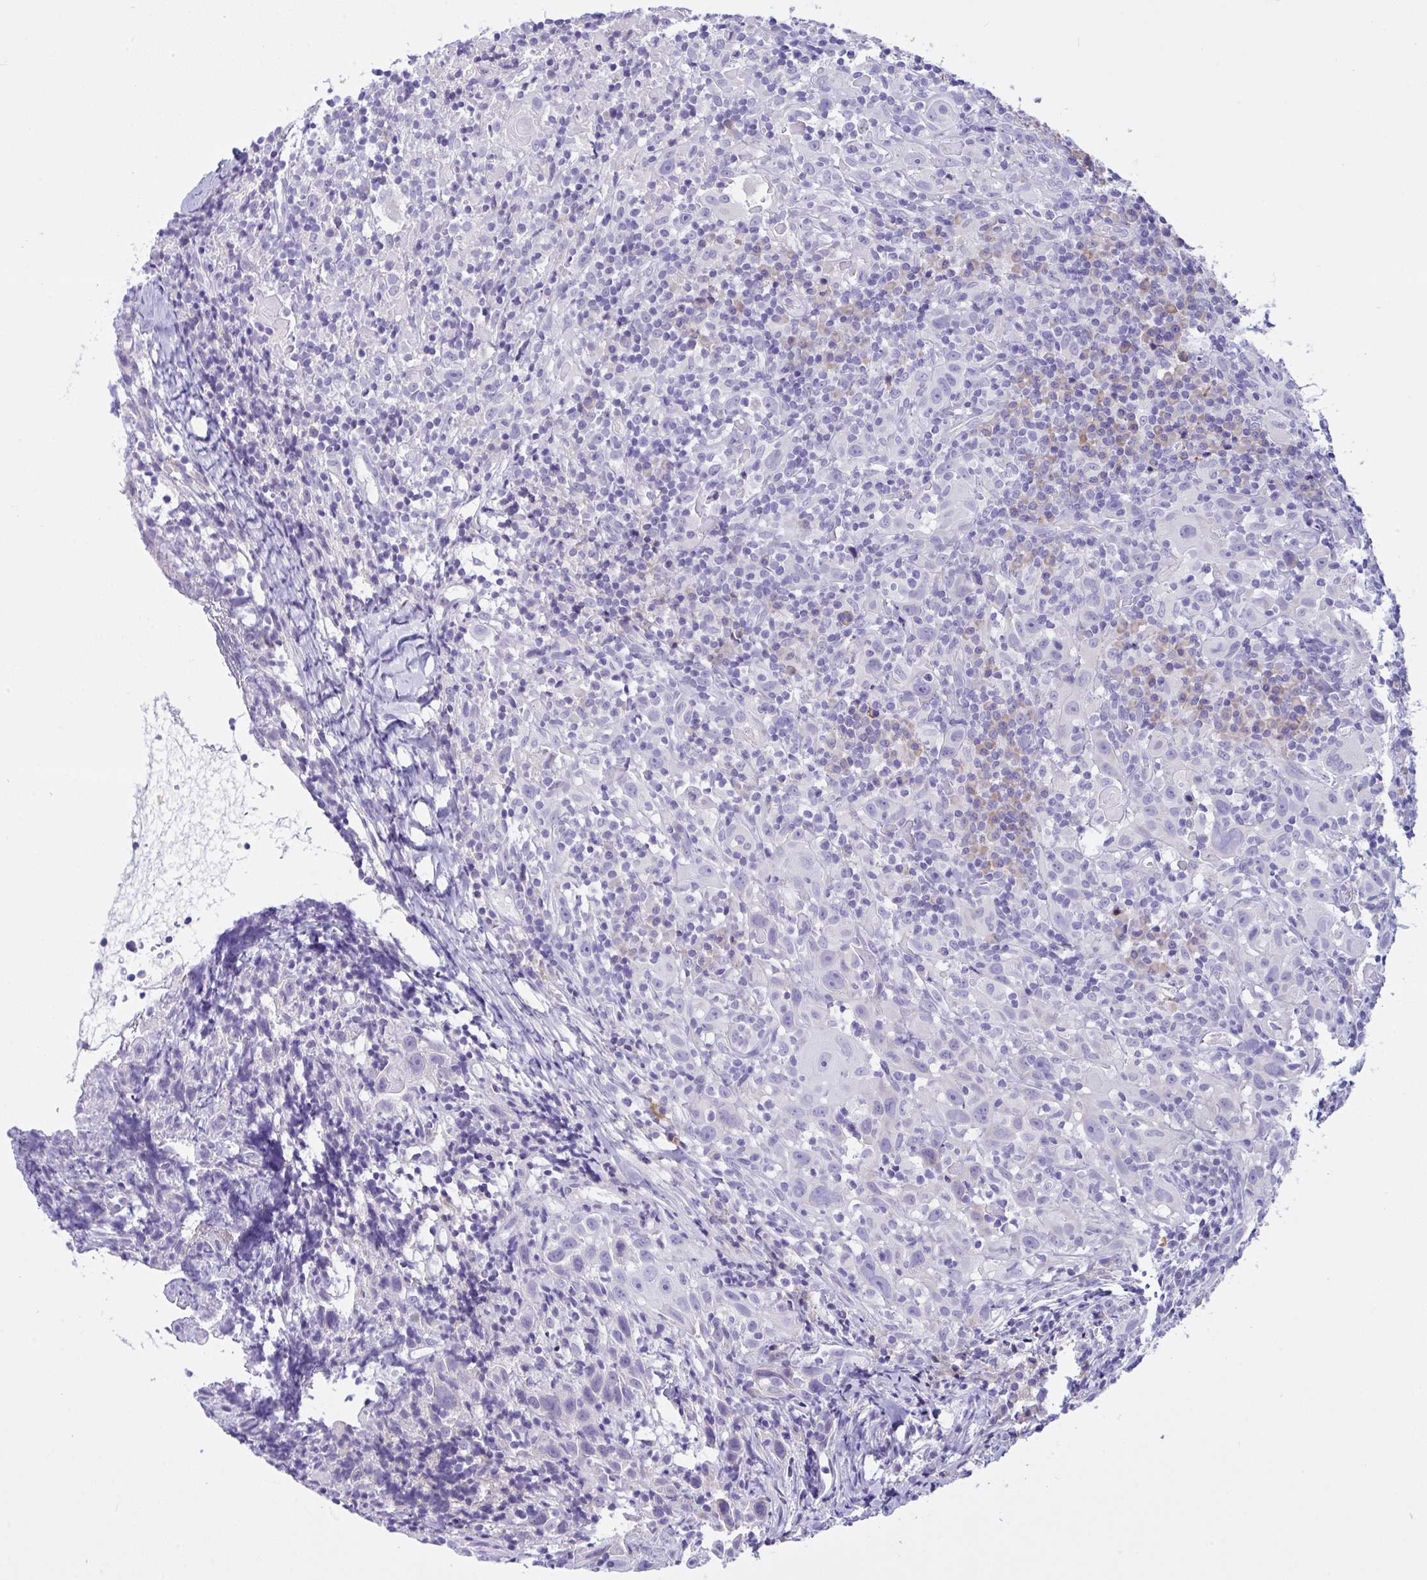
{"staining": {"intensity": "negative", "quantity": "none", "location": "none"}, "tissue": "head and neck cancer", "cell_type": "Tumor cells", "image_type": "cancer", "snomed": [{"axis": "morphology", "description": "Squamous cell carcinoma, NOS"}, {"axis": "topography", "description": "Head-Neck"}], "caption": "Photomicrograph shows no significant protein expression in tumor cells of head and neck squamous cell carcinoma. The staining was performed using DAB to visualize the protein expression in brown, while the nuclei were stained in blue with hematoxylin (Magnification: 20x).", "gene": "FAM86B1", "patient": {"sex": "female", "age": 95}}